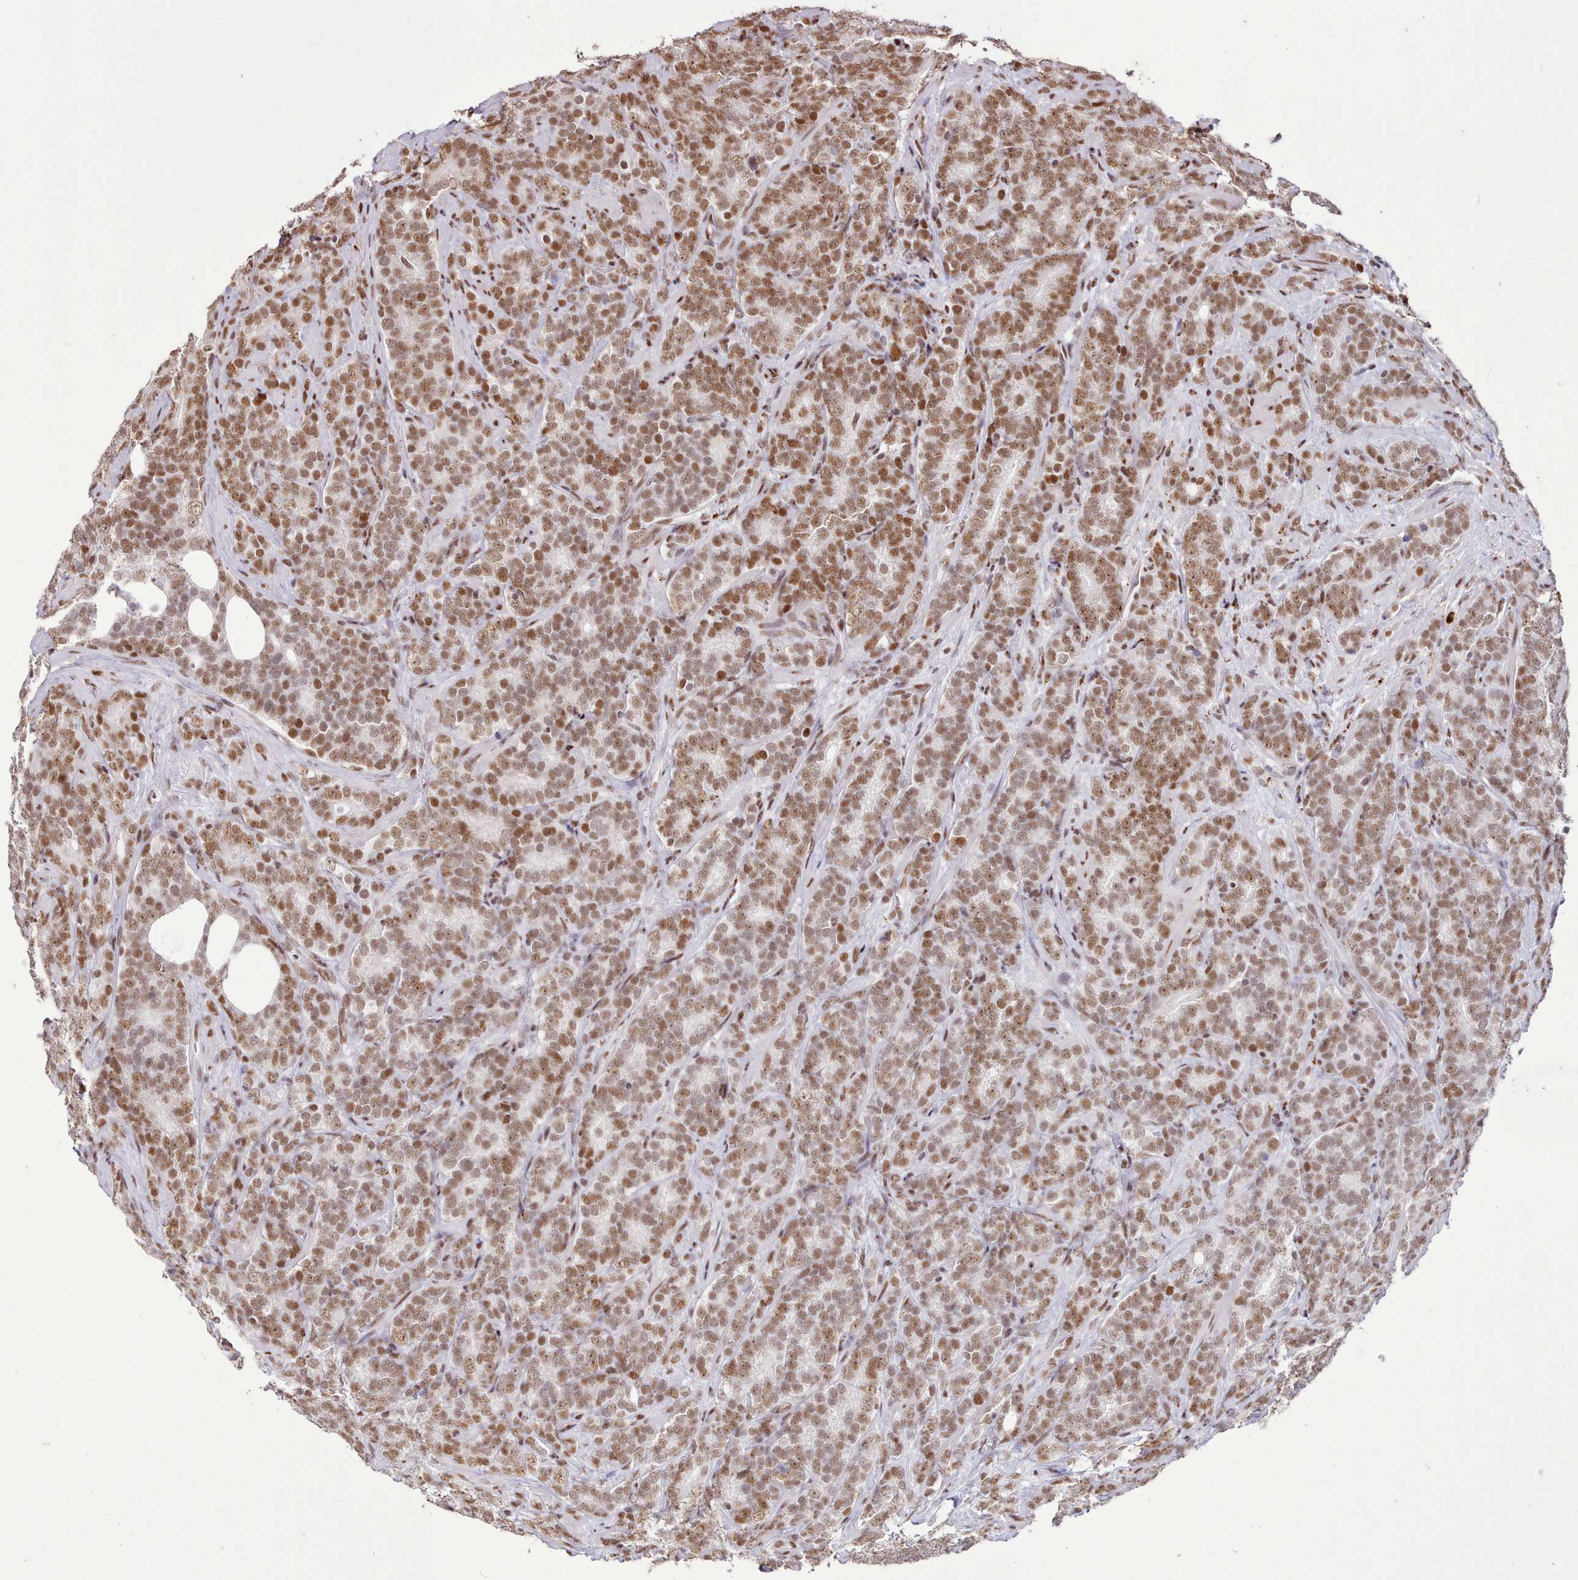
{"staining": {"intensity": "moderate", "quantity": ">75%", "location": "nuclear"}, "tissue": "prostate cancer", "cell_type": "Tumor cells", "image_type": "cancer", "snomed": [{"axis": "morphology", "description": "Adenocarcinoma, High grade"}, {"axis": "topography", "description": "Prostate"}], "caption": "There is medium levels of moderate nuclear expression in tumor cells of high-grade adenocarcinoma (prostate), as demonstrated by immunohistochemical staining (brown color).", "gene": "TAF15", "patient": {"sex": "male", "age": 64}}